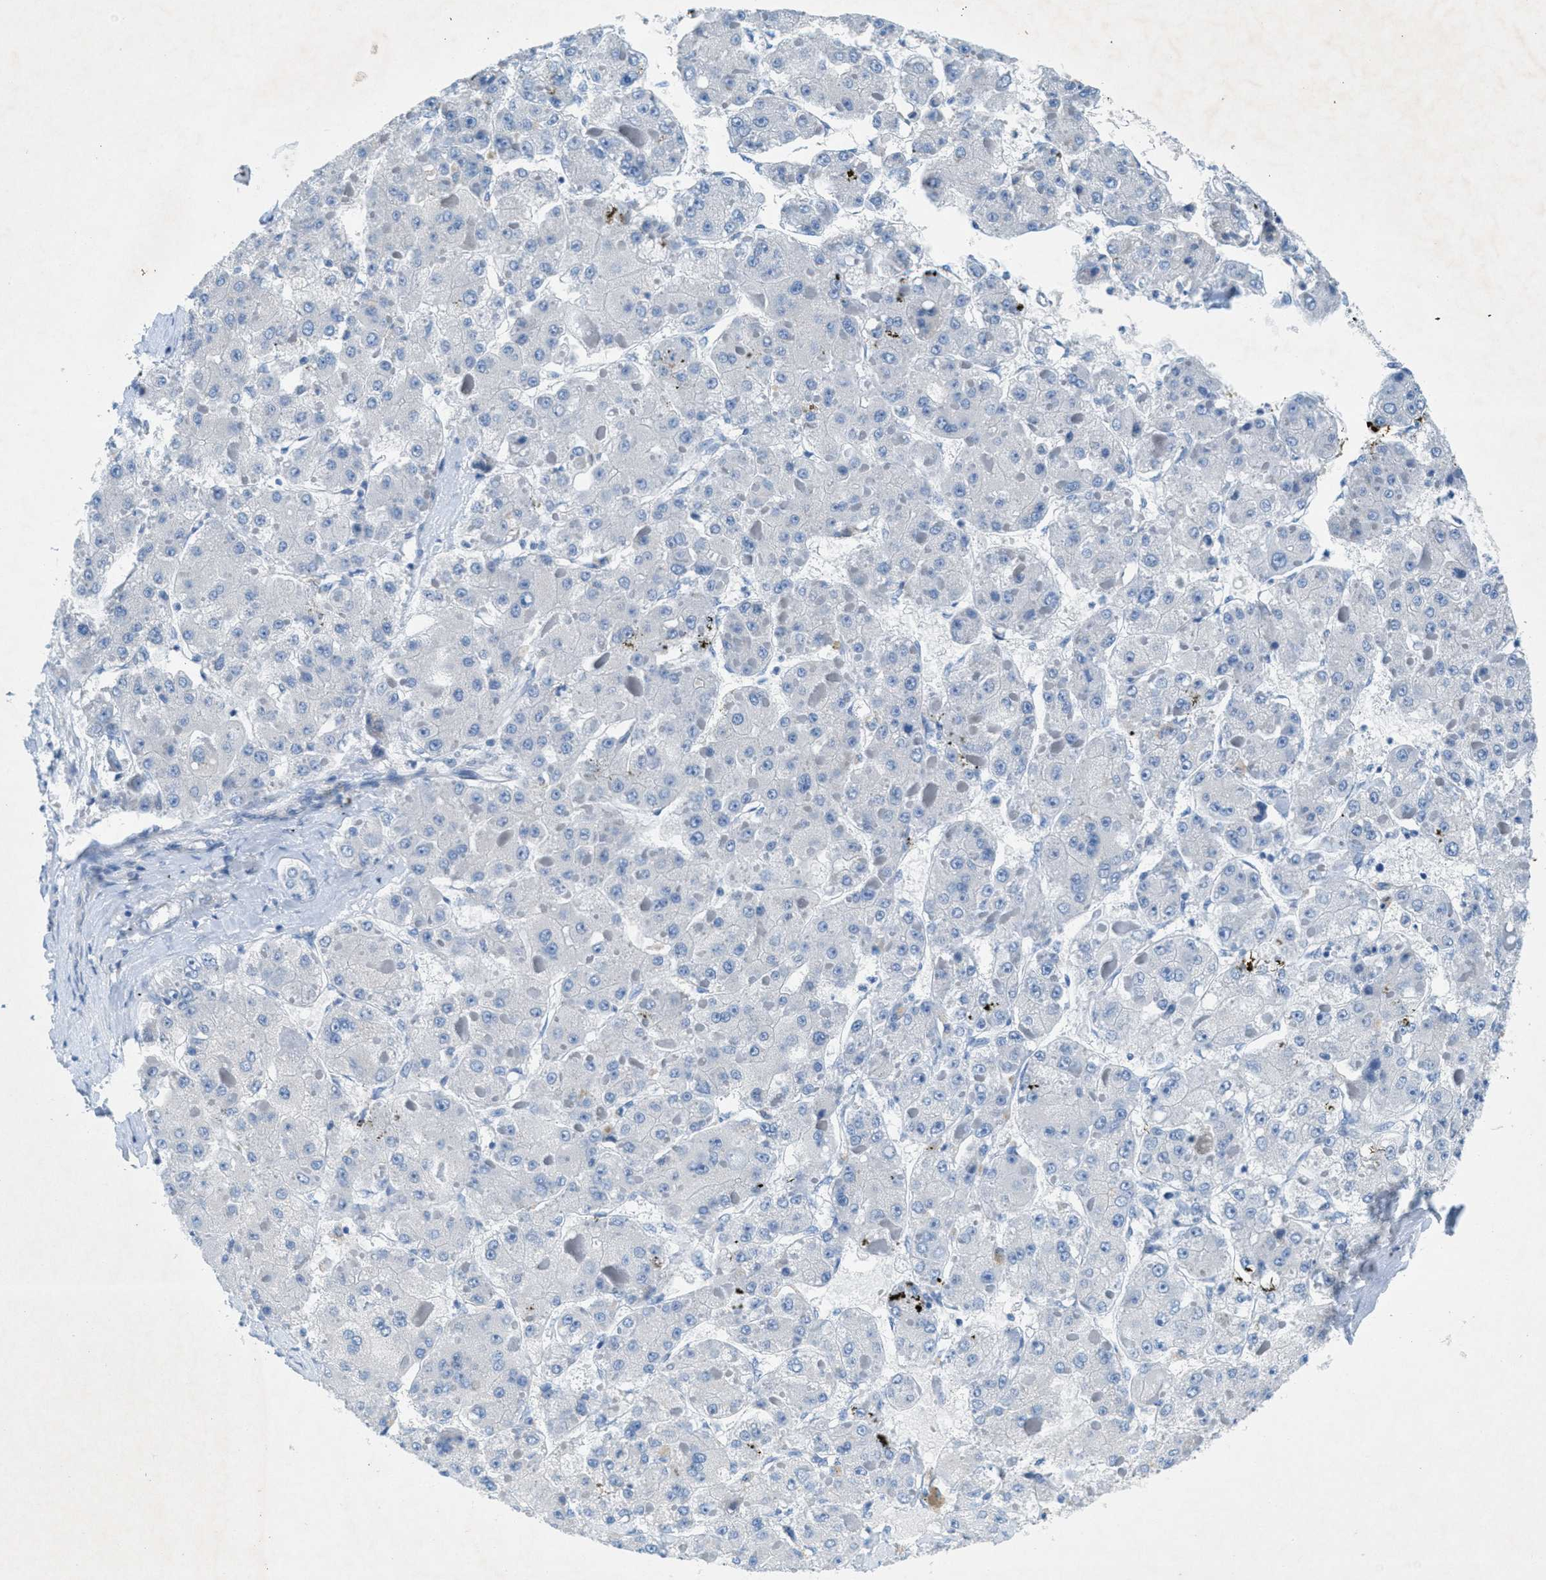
{"staining": {"intensity": "negative", "quantity": "none", "location": "none"}, "tissue": "liver cancer", "cell_type": "Tumor cells", "image_type": "cancer", "snomed": [{"axis": "morphology", "description": "Carcinoma, Hepatocellular, NOS"}, {"axis": "topography", "description": "Liver"}], "caption": "This is a micrograph of immunohistochemistry staining of liver cancer (hepatocellular carcinoma), which shows no expression in tumor cells.", "gene": "GALNT17", "patient": {"sex": "female", "age": 73}}